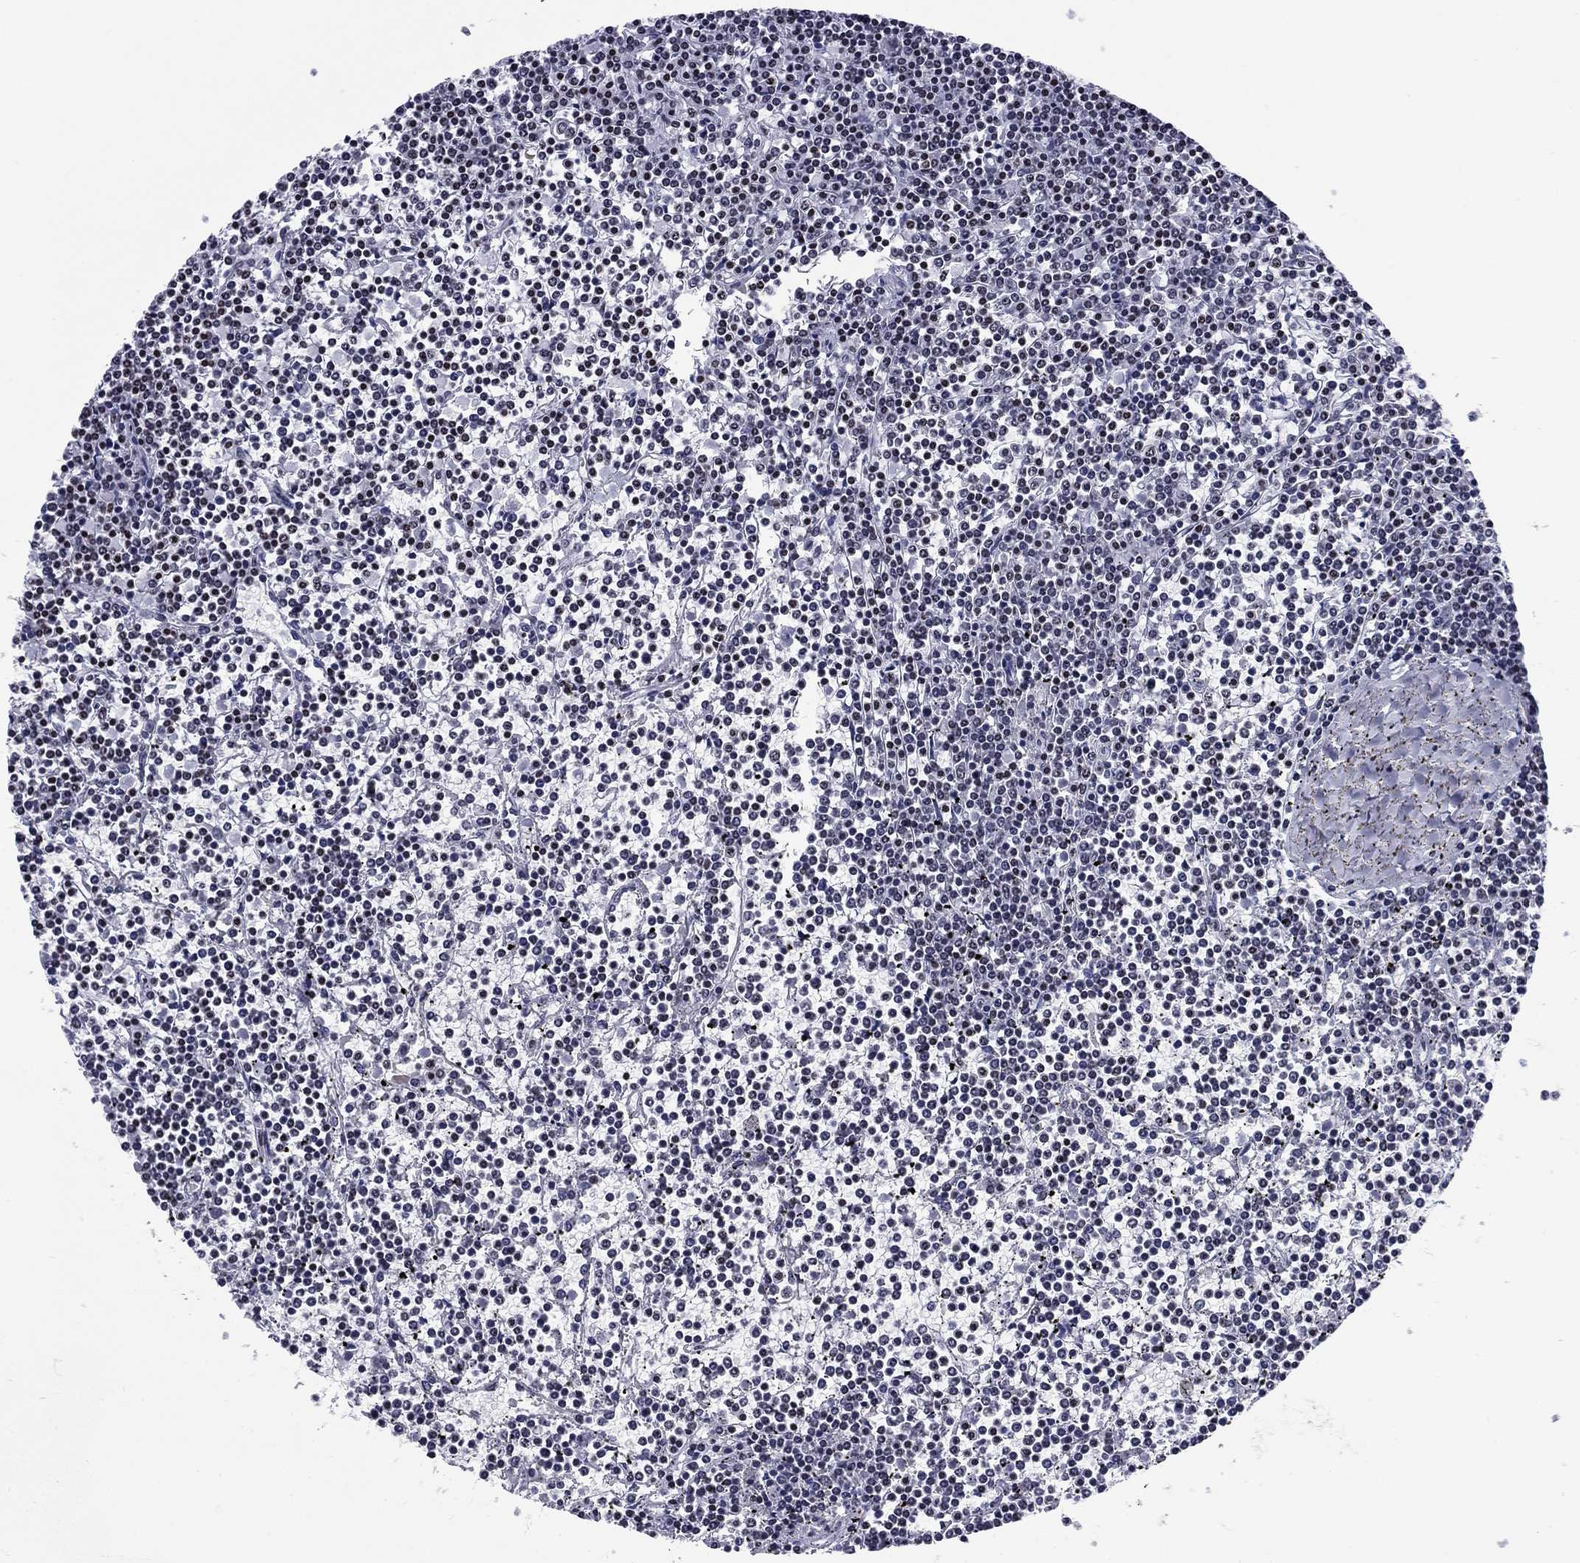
{"staining": {"intensity": "negative", "quantity": "none", "location": "none"}, "tissue": "lymphoma", "cell_type": "Tumor cells", "image_type": "cancer", "snomed": [{"axis": "morphology", "description": "Malignant lymphoma, non-Hodgkin's type, Low grade"}, {"axis": "topography", "description": "Spleen"}], "caption": "Tumor cells are negative for brown protein staining in low-grade malignant lymphoma, non-Hodgkin's type.", "gene": "CCDC144A", "patient": {"sex": "female", "age": 19}}